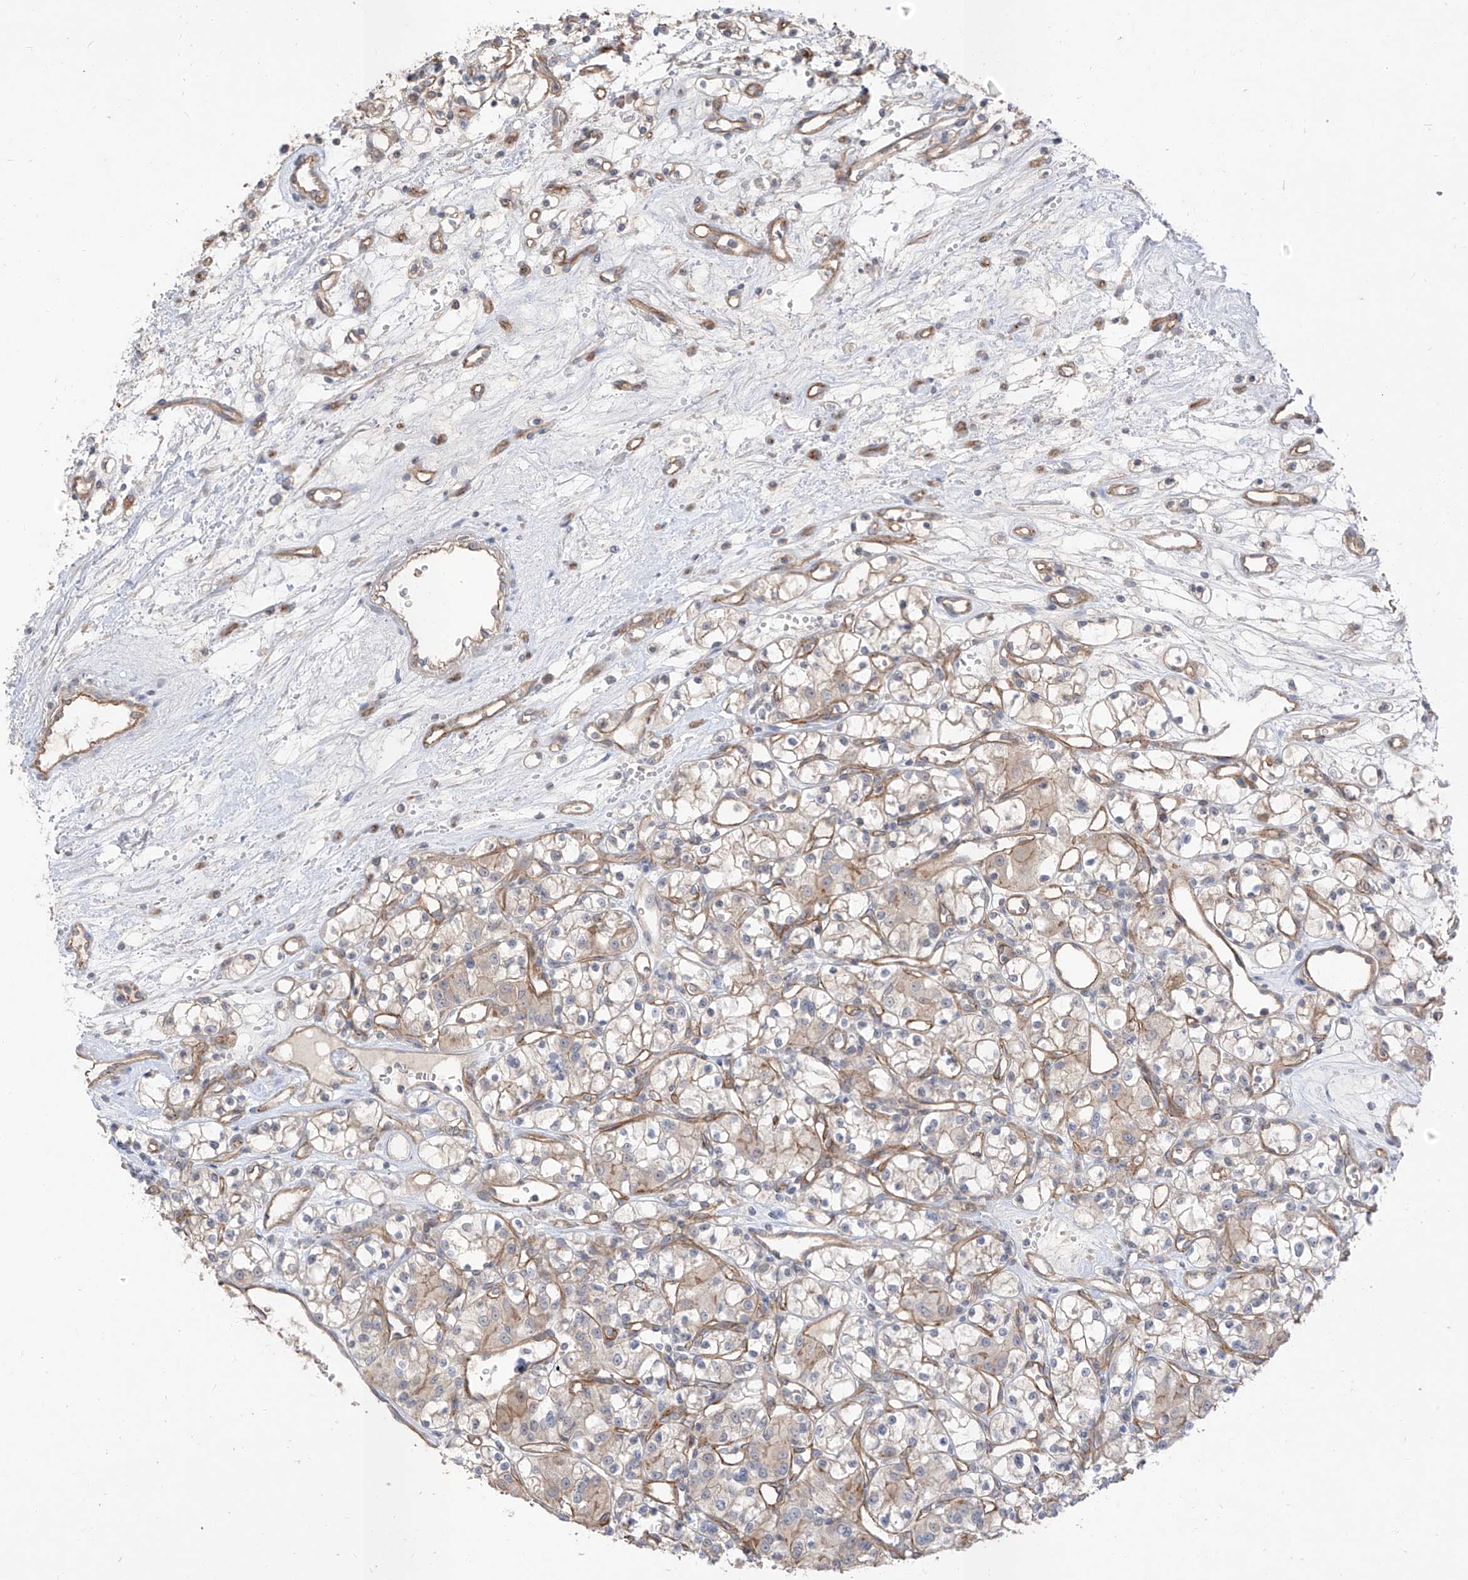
{"staining": {"intensity": "weak", "quantity": "25%-75%", "location": "cytoplasmic/membranous"}, "tissue": "renal cancer", "cell_type": "Tumor cells", "image_type": "cancer", "snomed": [{"axis": "morphology", "description": "Adenocarcinoma, NOS"}, {"axis": "topography", "description": "Kidney"}], "caption": "Immunohistochemical staining of human renal cancer demonstrates weak cytoplasmic/membranous protein positivity in approximately 25%-75% of tumor cells.", "gene": "EPHX4", "patient": {"sex": "female", "age": 59}}